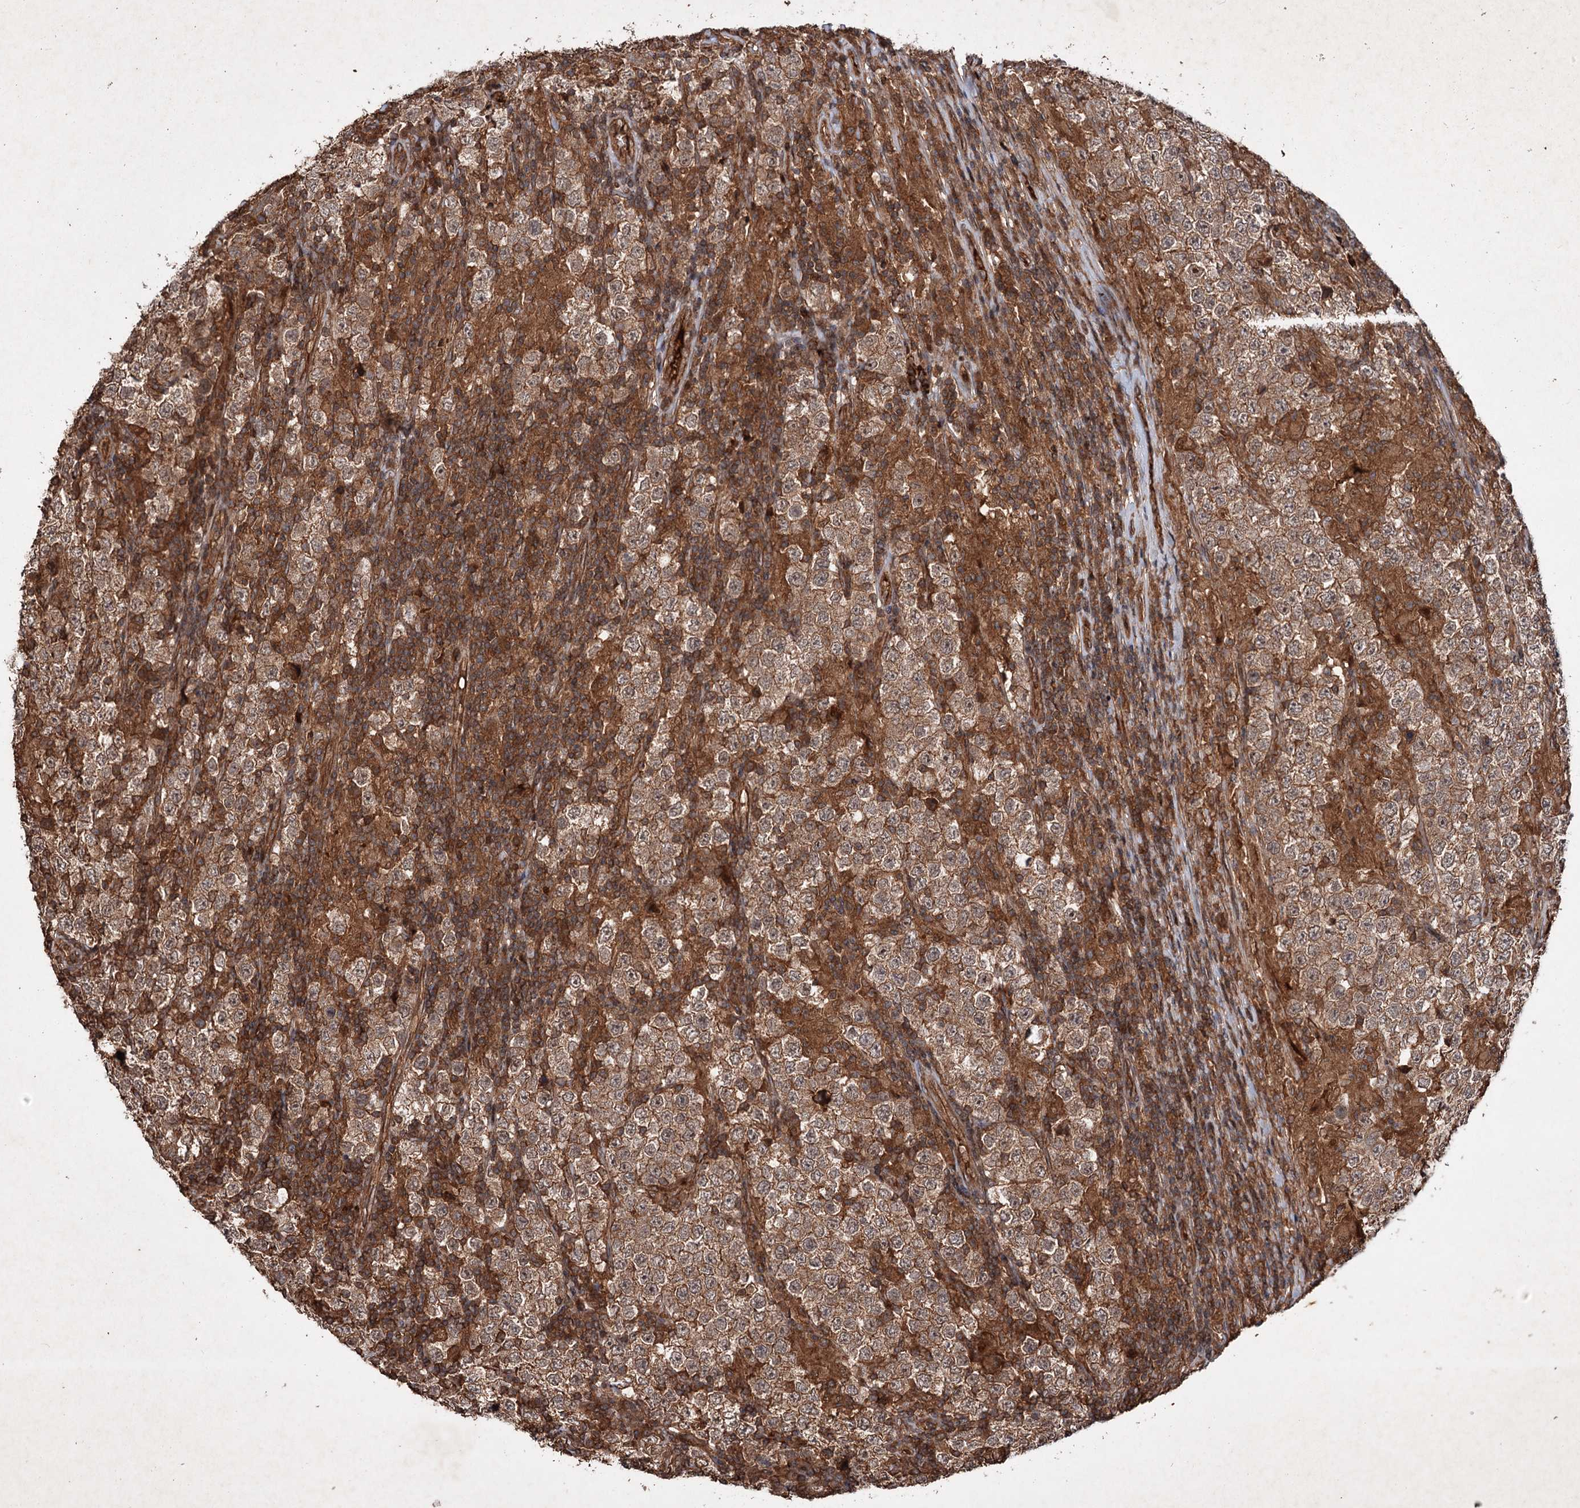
{"staining": {"intensity": "moderate", "quantity": ">75%", "location": "cytoplasmic/membranous"}, "tissue": "testis cancer", "cell_type": "Tumor cells", "image_type": "cancer", "snomed": [{"axis": "morphology", "description": "Normal tissue, NOS"}, {"axis": "morphology", "description": "Urothelial carcinoma, High grade"}, {"axis": "morphology", "description": "Seminoma, NOS"}, {"axis": "morphology", "description": "Carcinoma, Embryonal, NOS"}, {"axis": "topography", "description": "Urinary bladder"}, {"axis": "topography", "description": "Testis"}], "caption": "Protein staining demonstrates moderate cytoplasmic/membranous expression in approximately >75% of tumor cells in testis cancer (high-grade urothelial carcinoma). Nuclei are stained in blue.", "gene": "ADK", "patient": {"sex": "male", "age": 41}}